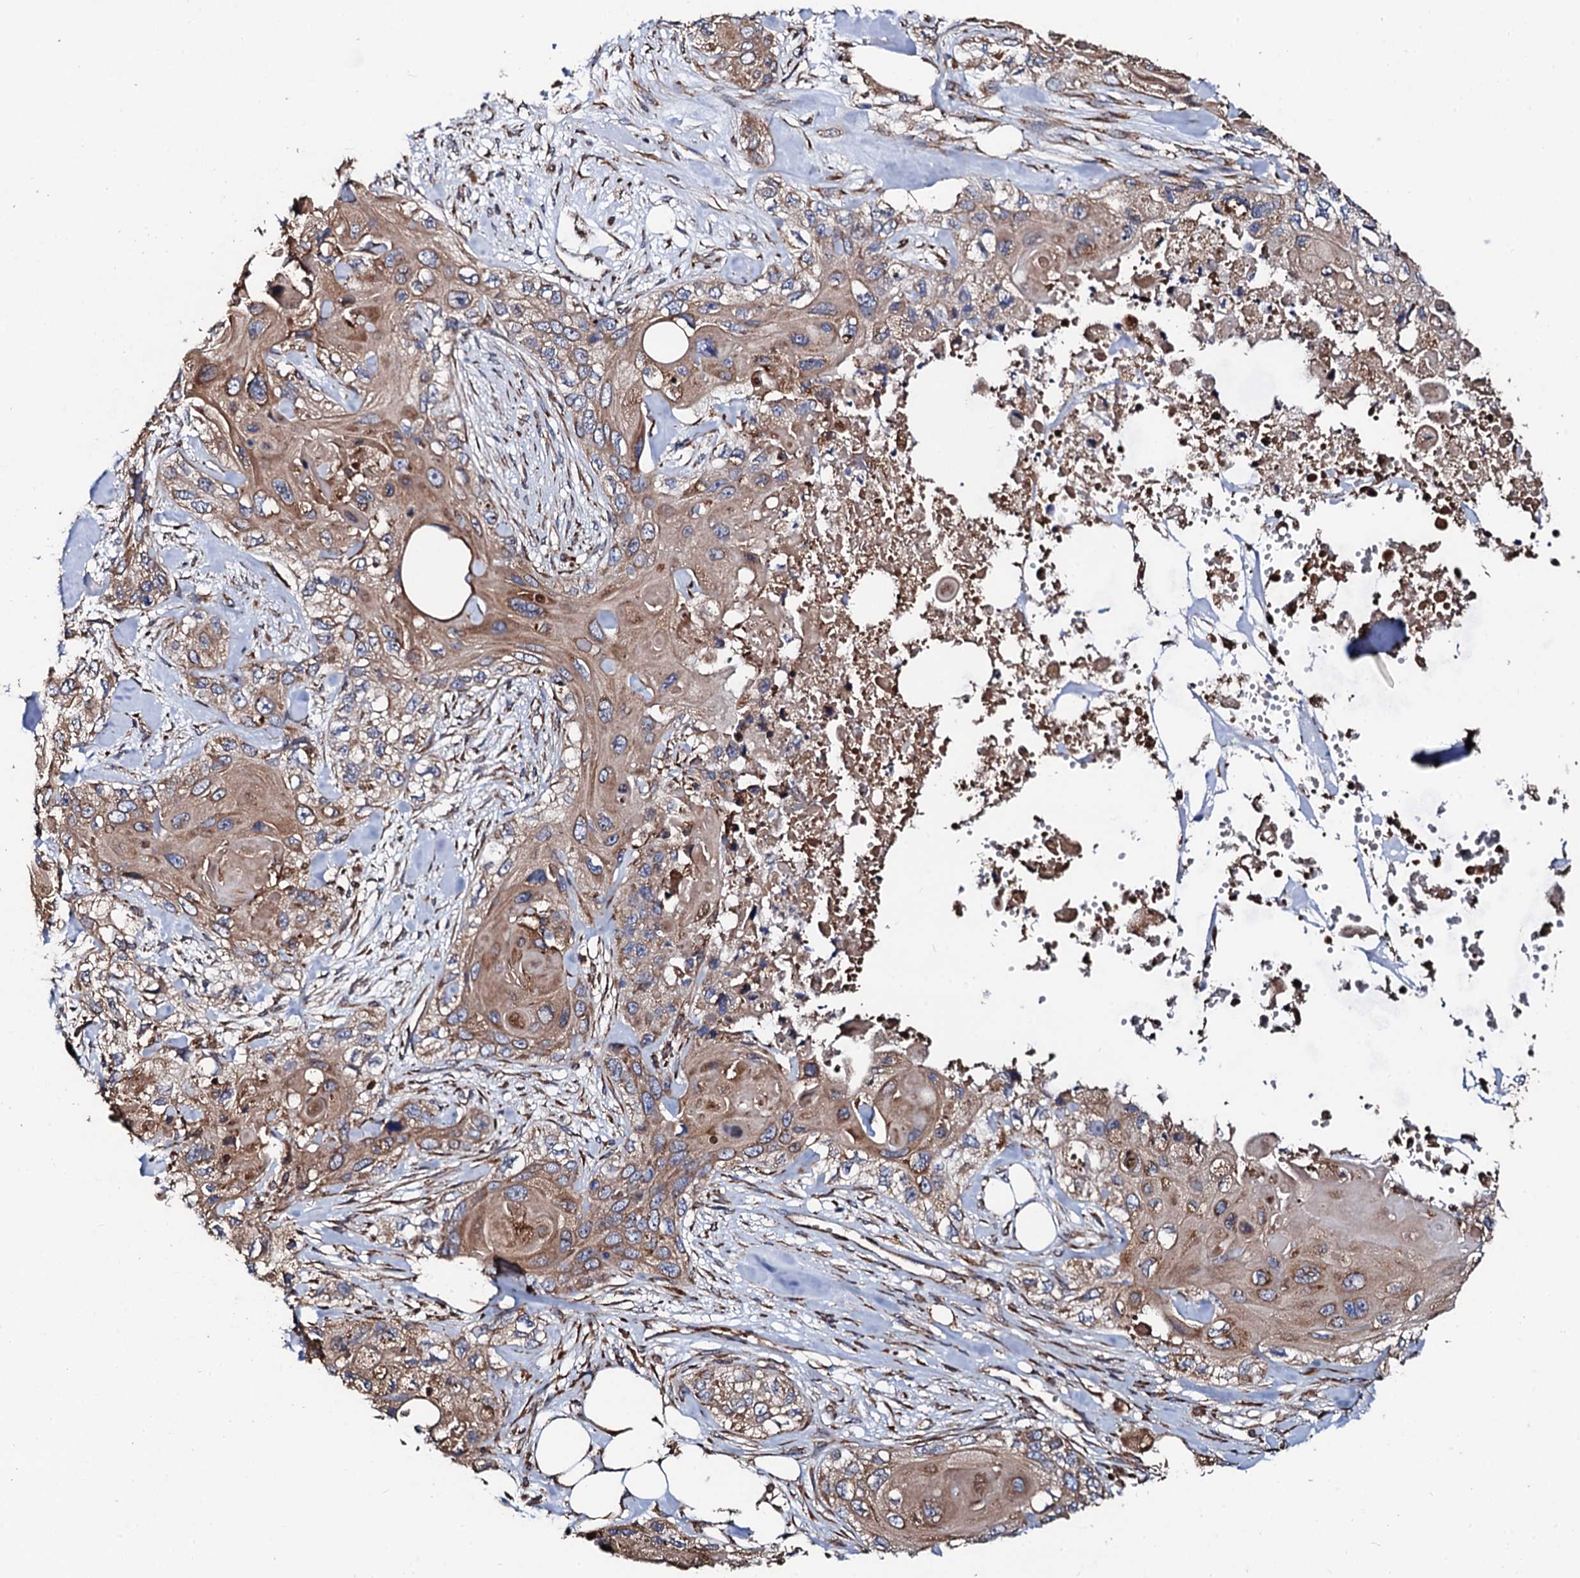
{"staining": {"intensity": "moderate", "quantity": ">75%", "location": "cytoplasmic/membranous"}, "tissue": "skin cancer", "cell_type": "Tumor cells", "image_type": "cancer", "snomed": [{"axis": "morphology", "description": "Normal tissue, NOS"}, {"axis": "morphology", "description": "Squamous cell carcinoma, NOS"}, {"axis": "topography", "description": "Skin"}], "caption": "DAB immunohistochemical staining of human skin cancer (squamous cell carcinoma) exhibits moderate cytoplasmic/membranous protein positivity in approximately >75% of tumor cells.", "gene": "CKAP5", "patient": {"sex": "male", "age": 72}}